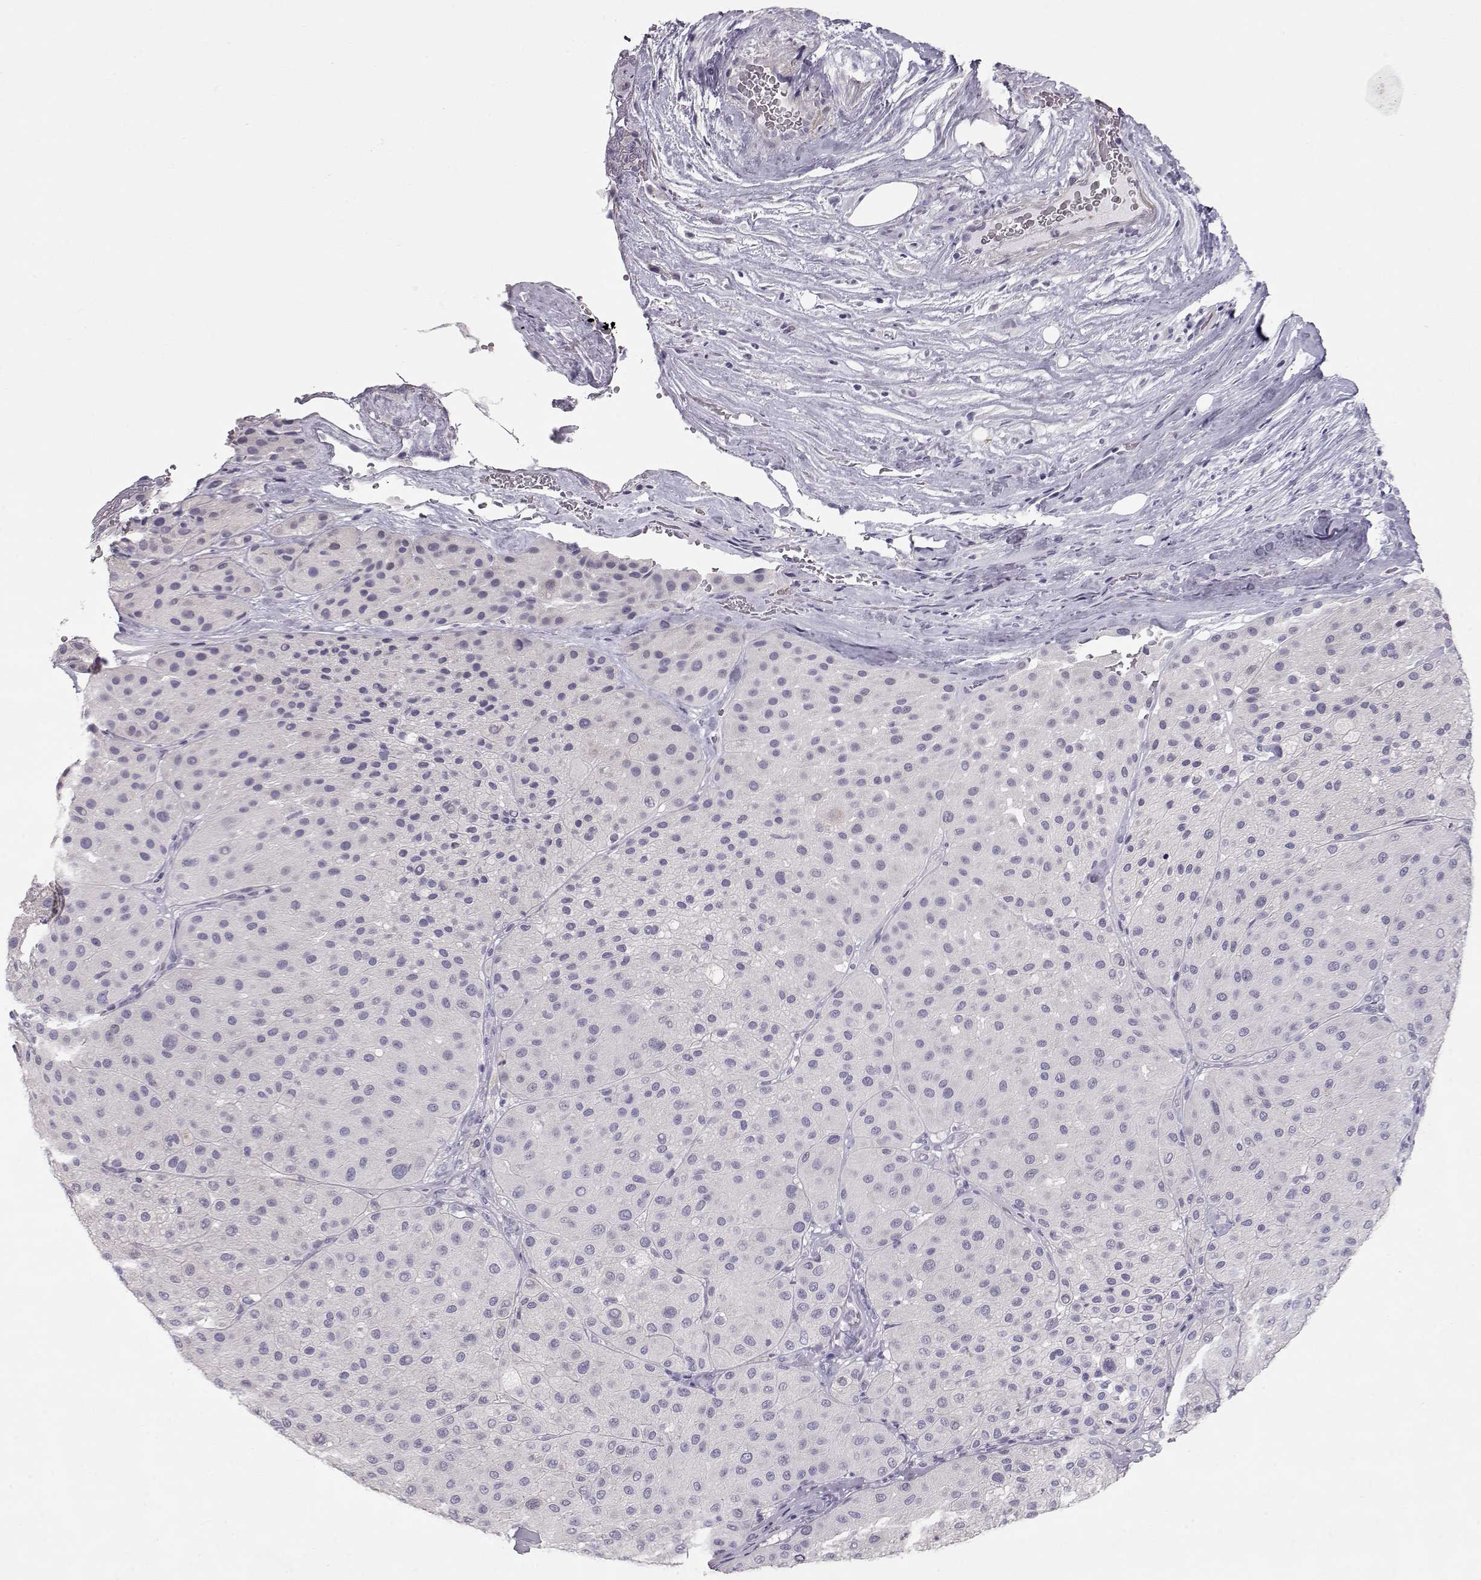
{"staining": {"intensity": "negative", "quantity": "none", "location": "none"}, "tissue": "melanoma", "cell_type": "Tumor cells", "image_type": "cancer", "snomed": [{"axis": "morphology", "description": "Malignant melanoma, Metastatic site"}, {"axis": "topography", "description": "Smooth muscle"}], "caption": "Tumor cells are negative for brown protein staining in malignant melanoma (metastatic site).", "gene": "SLITRK3", "patient": {"sex": "male", "age": 41}}